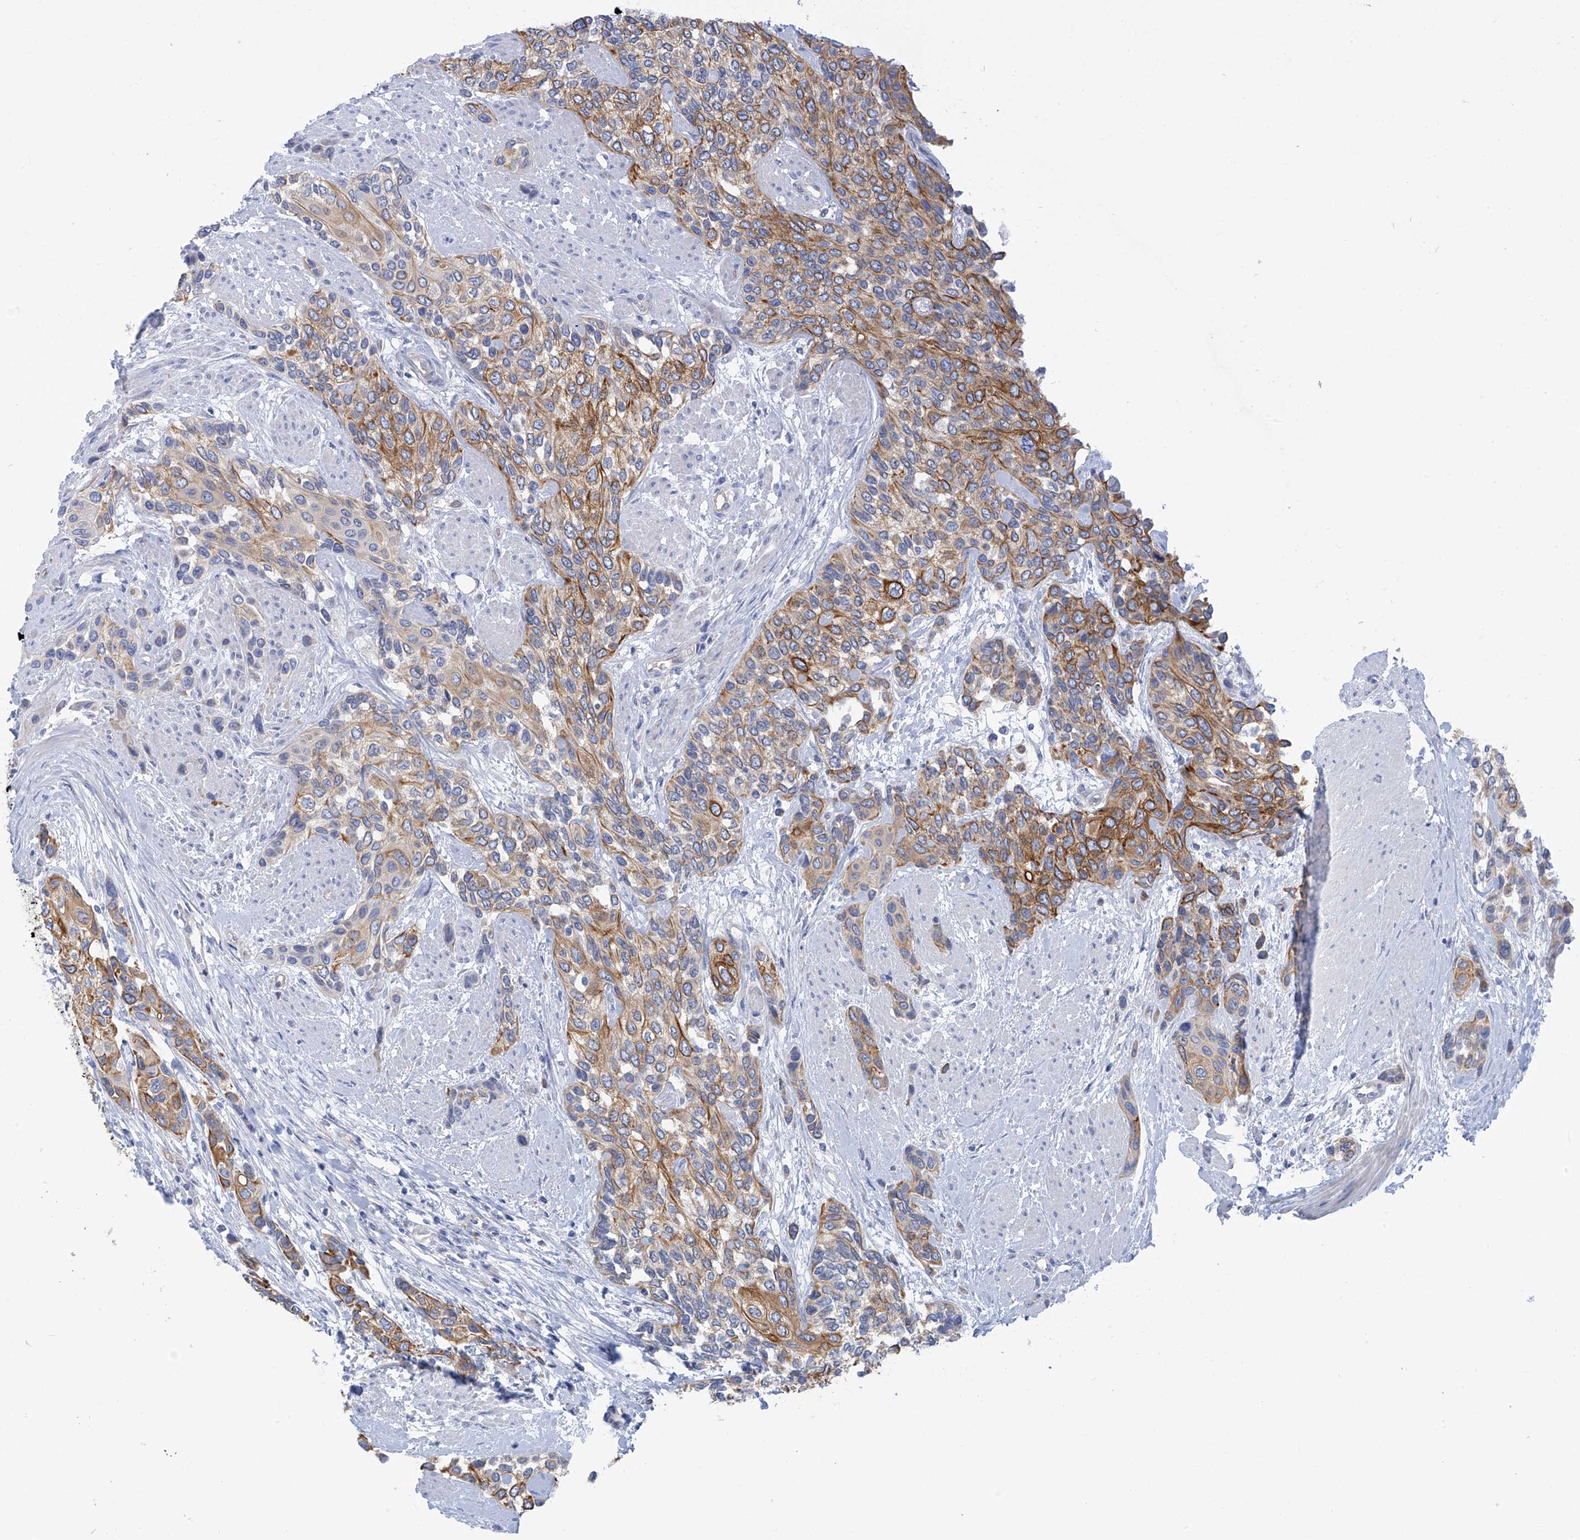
{"staining": {"intensity": "moderate", "quantity": ">75%", "location": "cytoplasmic/membranous"}, "tissue": "urothelial cancer", "cell_type": "Tumor cells", "image_type": "cancer", "snomed": [{"axis": "morphology", "description": "Normal tissue, NOS"}, {"axis": "morphology", "description": "Urothelial carcinoma, High grade"}, {"axis": "topography", "description": "Vascular tissue"}, {"axis": "topography", "description": "Urinary bladder"}], "caption": "Urothelial cancer was stained to show a protein in brown. There is medium levels of moderate cytoplasmic/membranous staining in approximately >75% of tumor cells.", "gene": "PIK3C2B", "patient": {"sex": "female", "age": 56}}